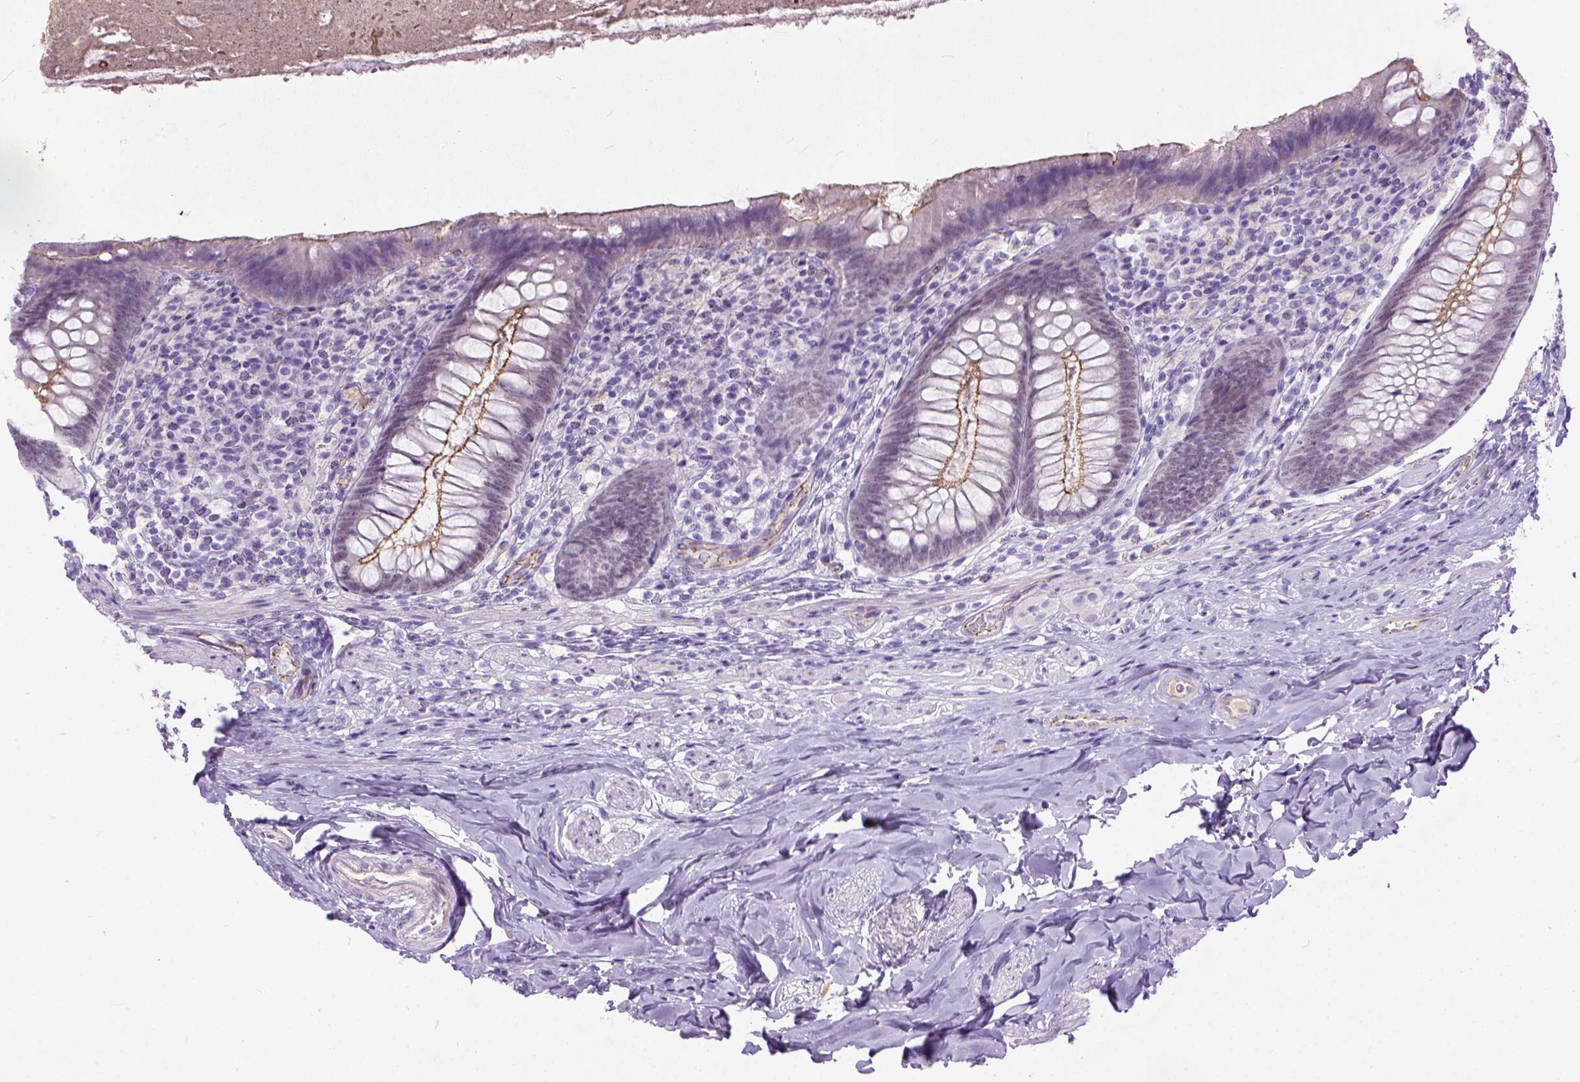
{"staining": {"intensity": "moderate", "quantity": ">75%", "location": "cytoplasmic/membranous"}, "tissue": "appendix", "cell_type": "Glandular cells", "image_type": "normal", "snomed": [{"axis": "morphology", "description": "Normal tissue, NOS"}, {"axis": "topography", "description": "Appendix"}], "caption": "Immunohistochemistry micrograph of benign appendix: appendix stained using immunohistochemistry (IHC) shows medium levels of moderate protein expression localized specifically in the cytoplasmic/membranous of glandular cells, appearing as a cytoplasmic/membranous brown color.", "gene": "ADGRF1", "patient": {"sex": "male", "age": 47}}